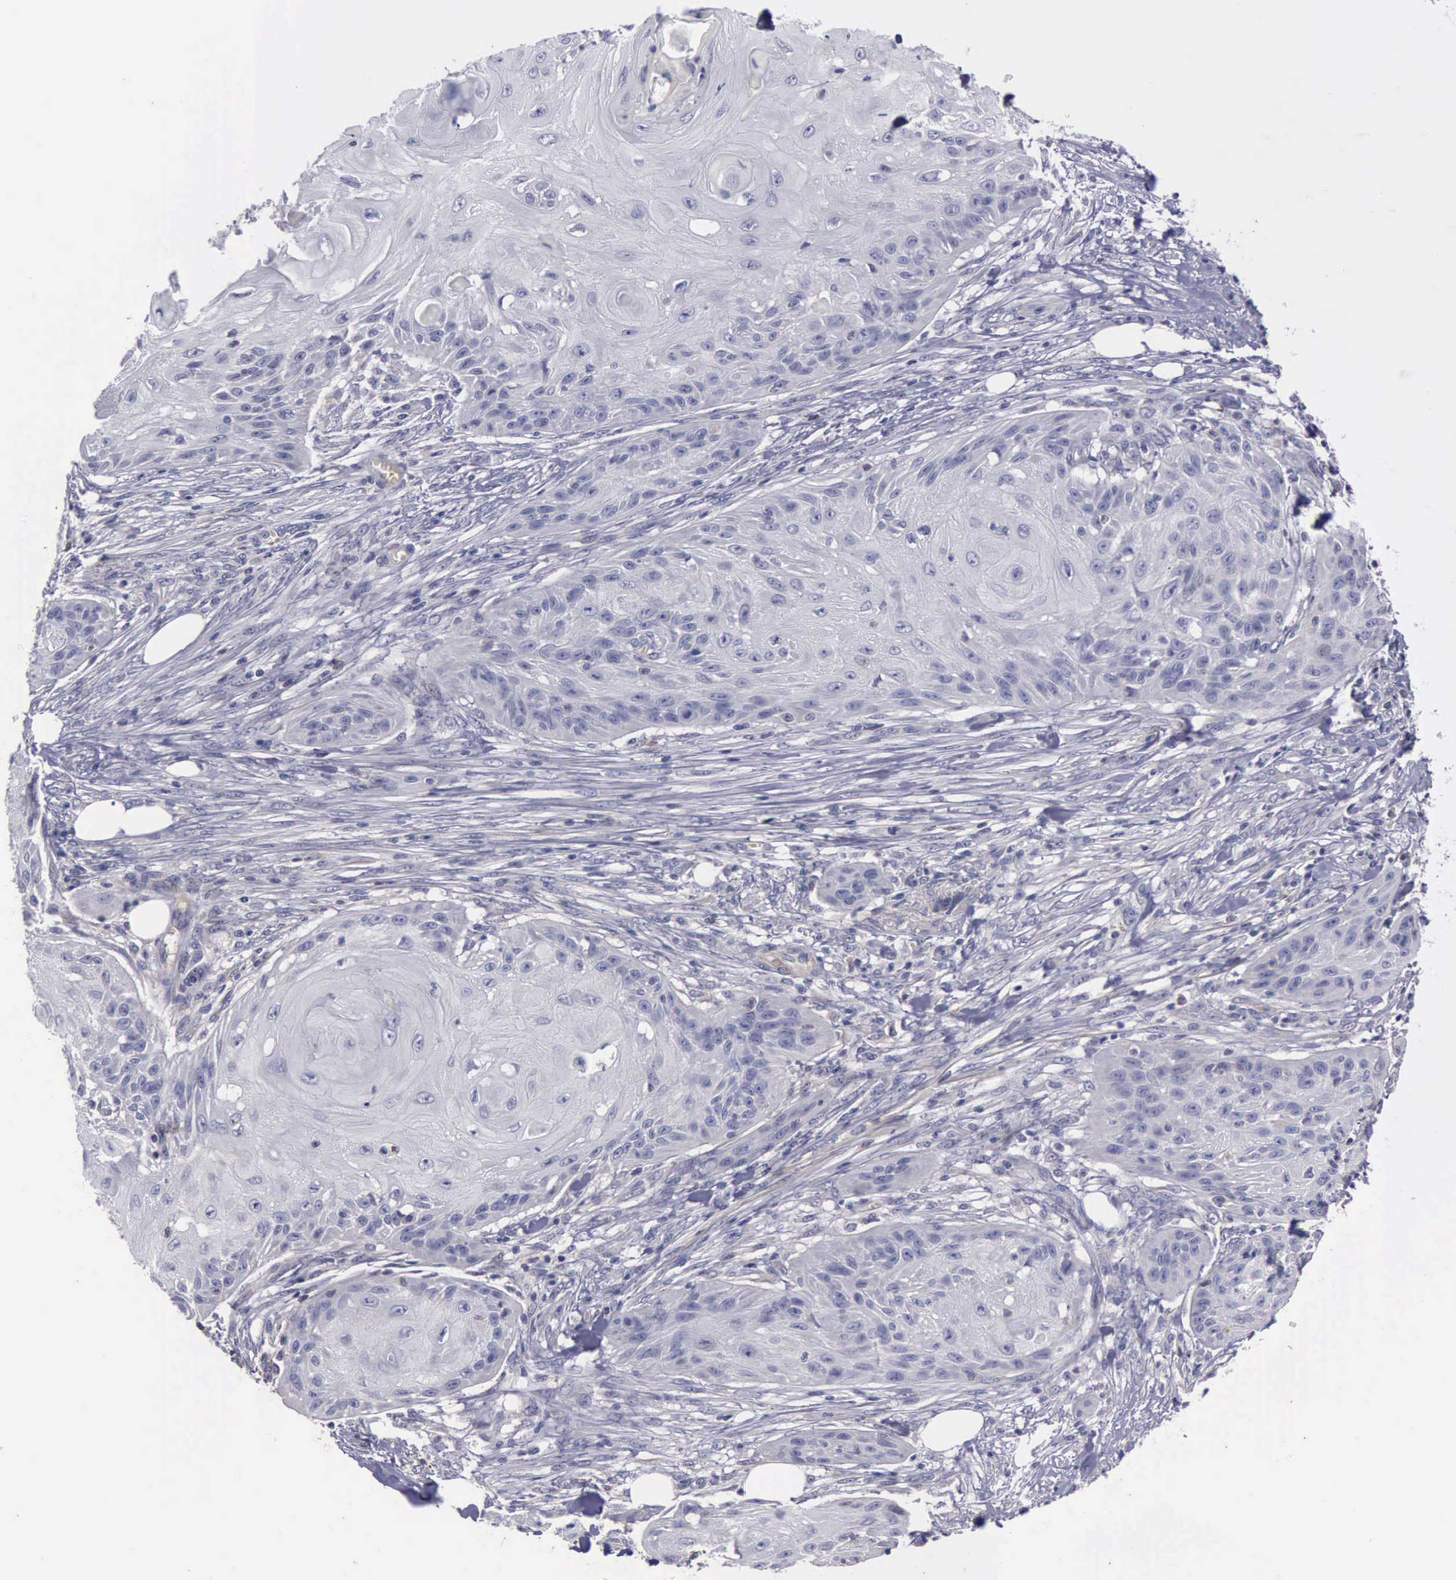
{"staining": {"intensity": "negative", "quantity": "none", "location": "none"}, "tissue": "skin cancer", "cell_type": "Tumor cells", "image_type": "cancer", "snomed": [{"axis": "morphology", "description": "Squamous cell carcinoma, NOS"}, {"axis": "topography", "description": "Skin"}], "caption": "Histopathology image shows no protein staining in tumor cells of squamous cell carcinoma (skin) tissue.", "gene": "CEP128", "patient": {"sex": "female", "age": 88}}